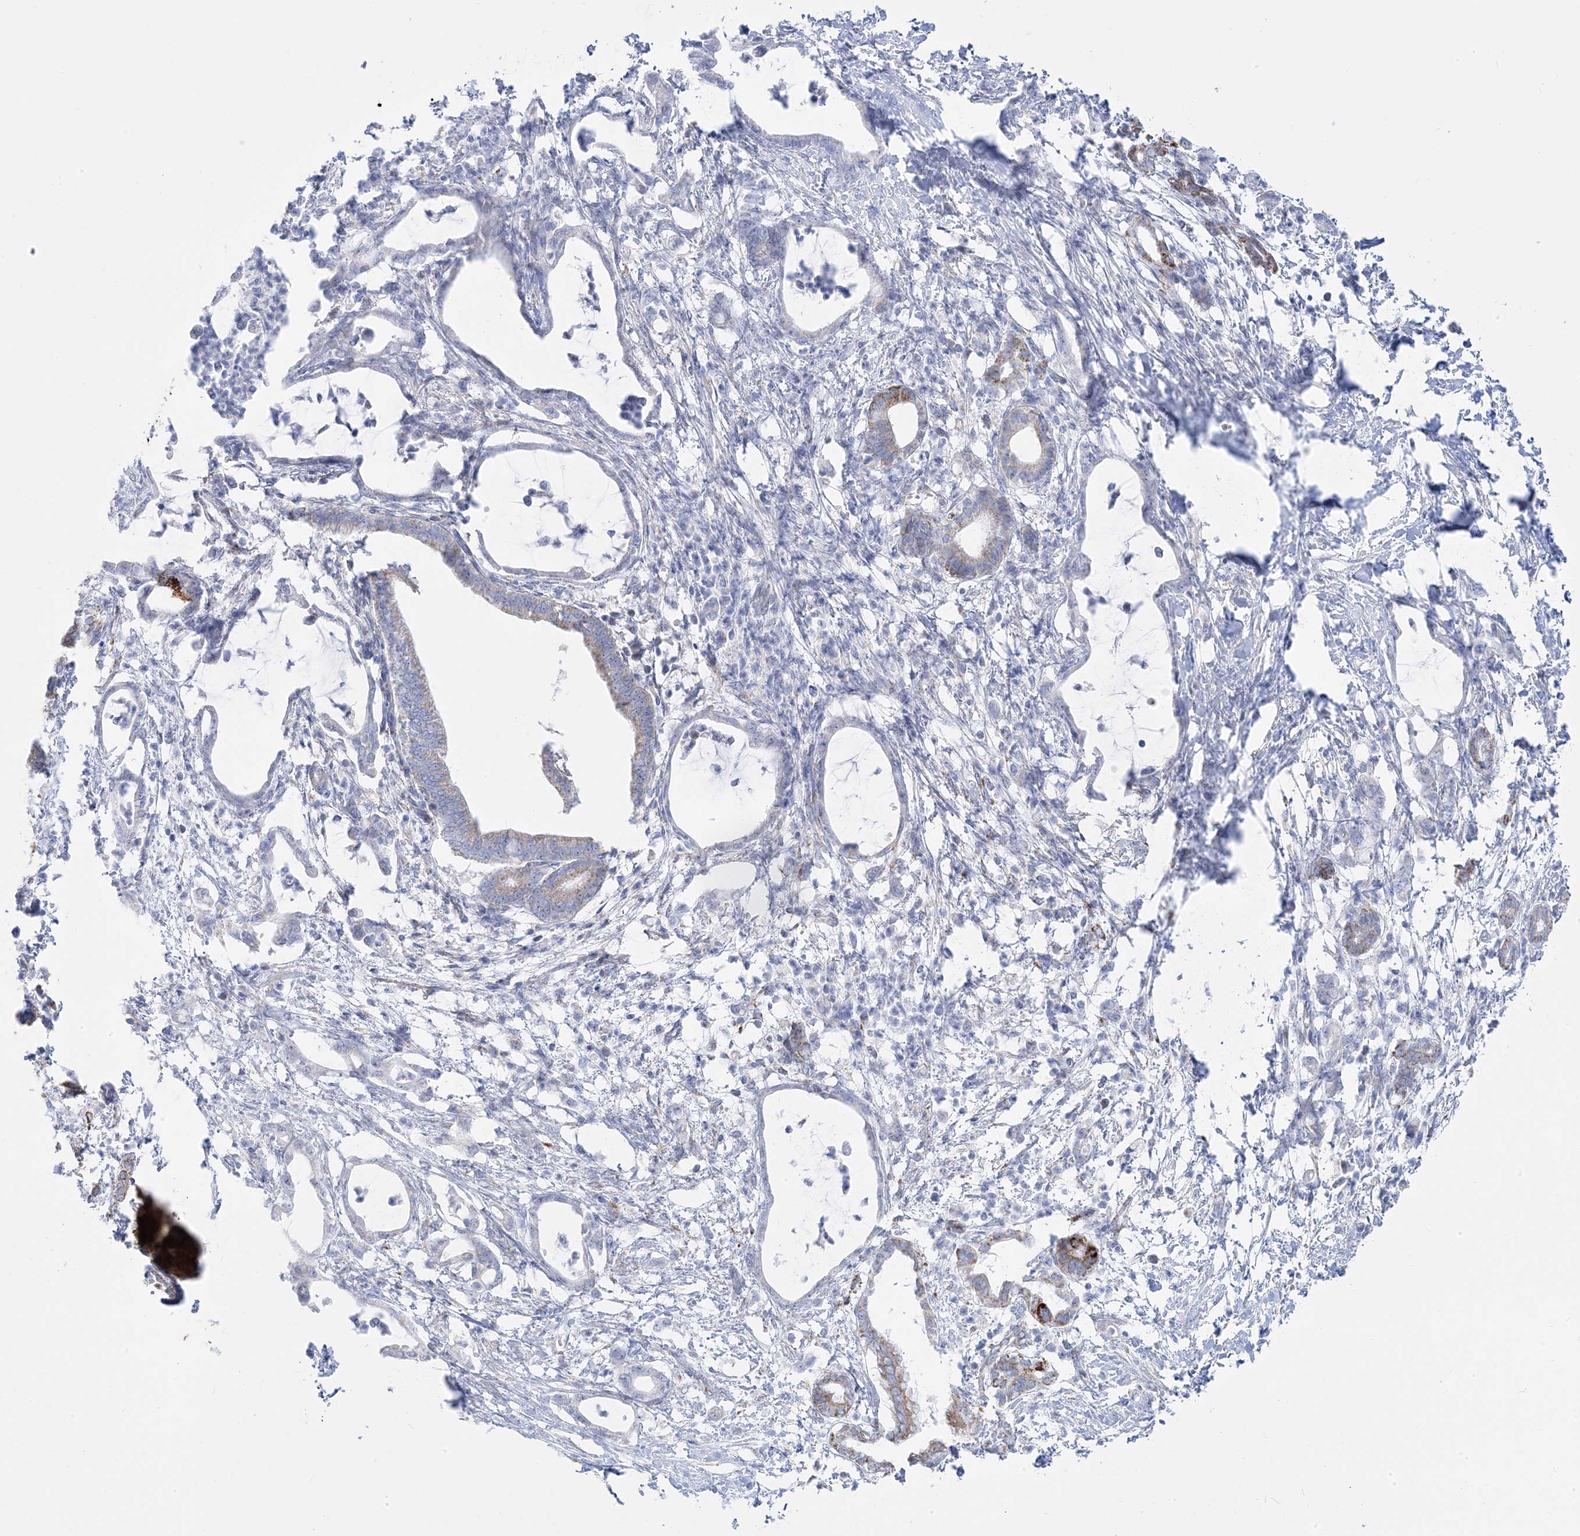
{"staining": {"intensity": "strong", "quantity": "<25%", "location": "cytoplasmic/membranous"}, "tissue": "pancreatic cancer", "cell_type": "Tumor cells", "image_type": "cancer", "snomed": [{"axis": "morphology", "description": "Adenocarcinoma, NOS"}, {"axis": "topography", "description": "Pancreas"}], "caption": "This micrograph displays immunohistochemistry (IHC) staining of human pancreatic cancer, with medium strong cytoplasmic/membranous expression in about <25% of tumor cells.", "gene": "PCCB", "patient": {"sex": "female", "age": 55}}